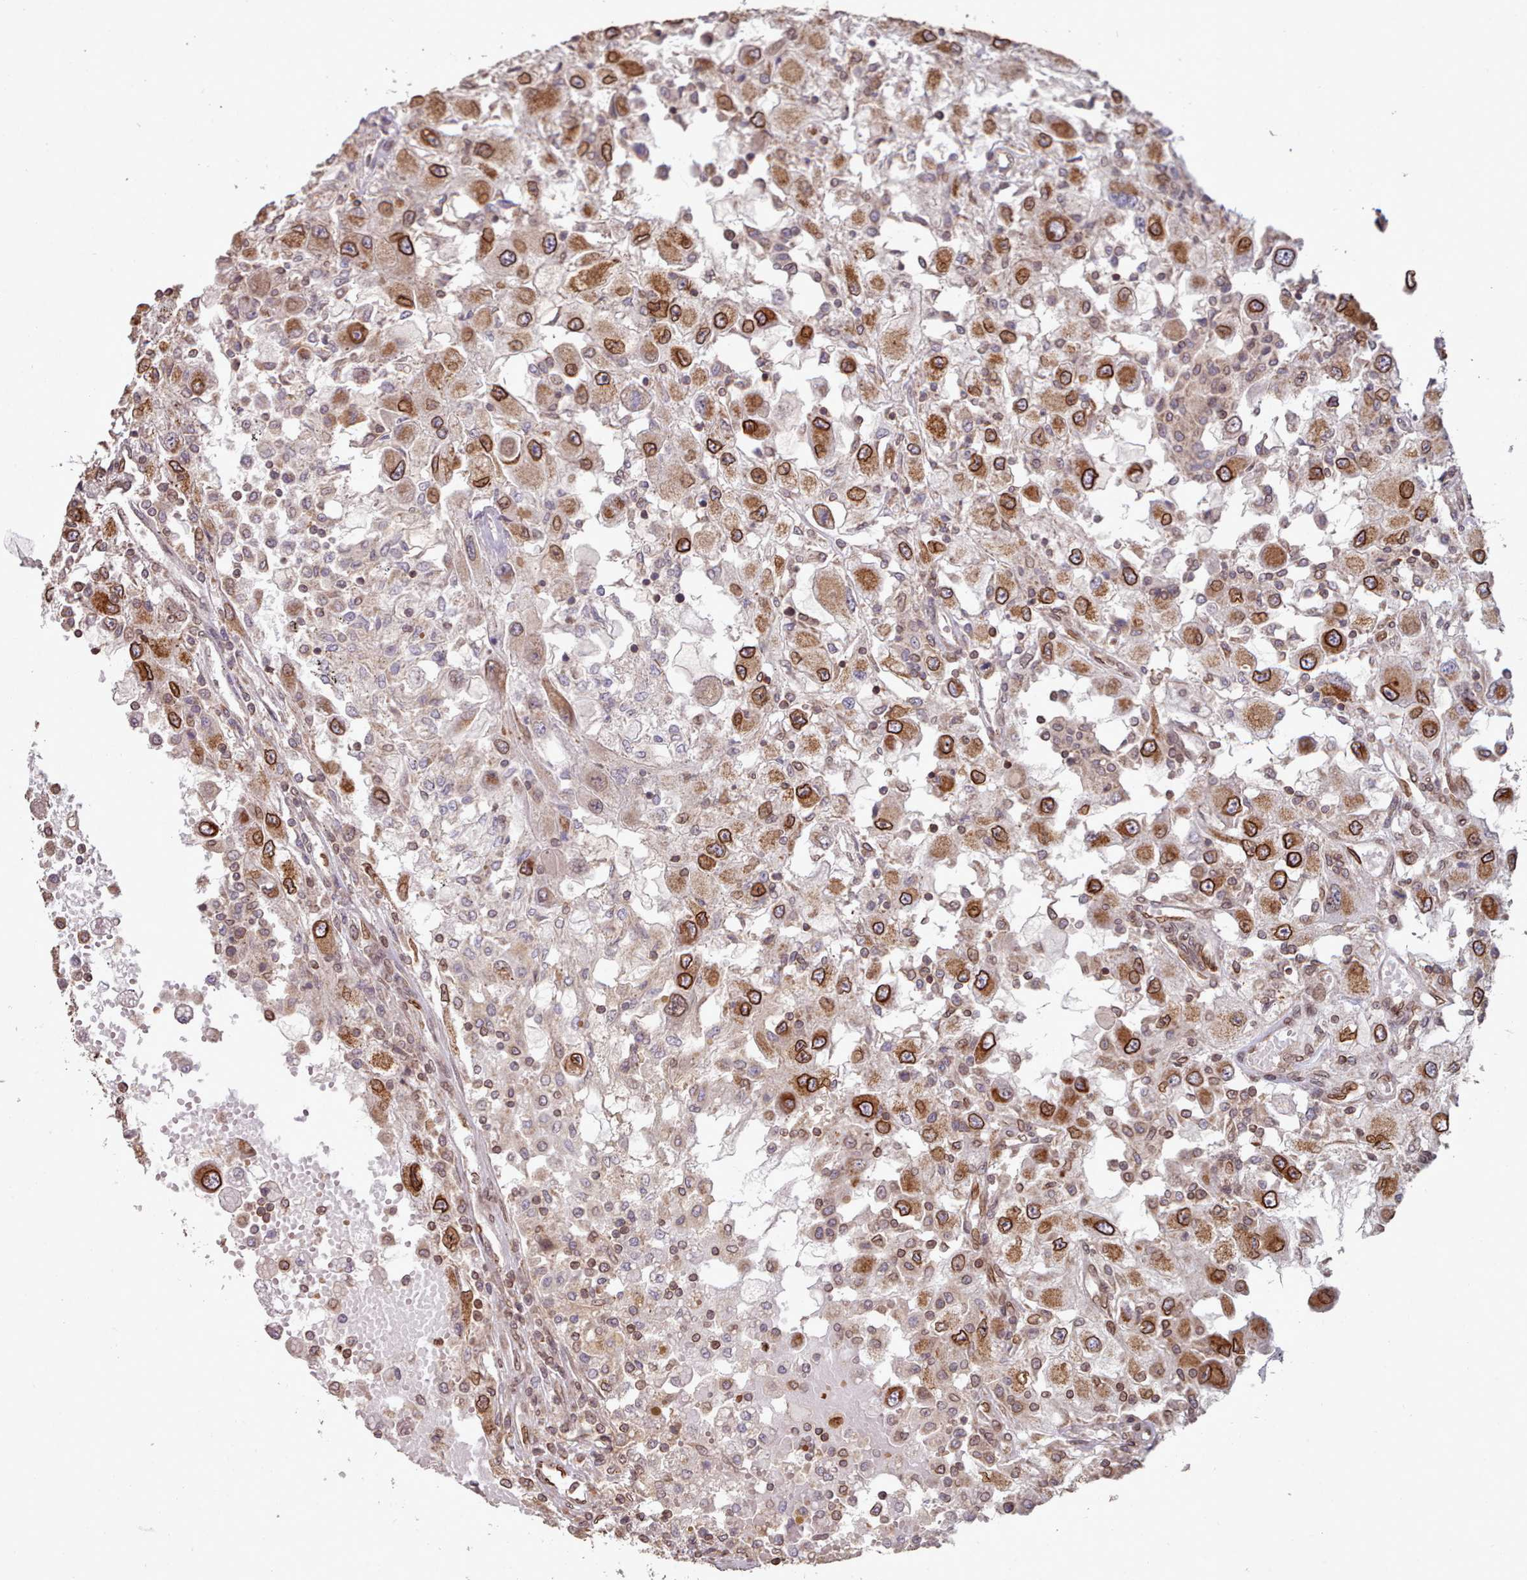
{"staining": {"intensity": "strong", "quantity": ">75%", "location": "cytoplasmic/membranous,nuclear"}, "tissue": "renal cancer", "cell_type": "Tumor cells", "image_type": "cancer", "snomed": [{"axis": "morphology", "description": "Adenocarcinoma, NOS"}, {"axis": "topography", "description": "Kidney"}], "caption": "A brown stain shows strong cytoplasmic/membranous and nuclear staining of a protein in adenocarcinoma (renal) tumor cells.", "gene": "TOR1AIP1", "patient": {"sex": "female", "age": 67}}